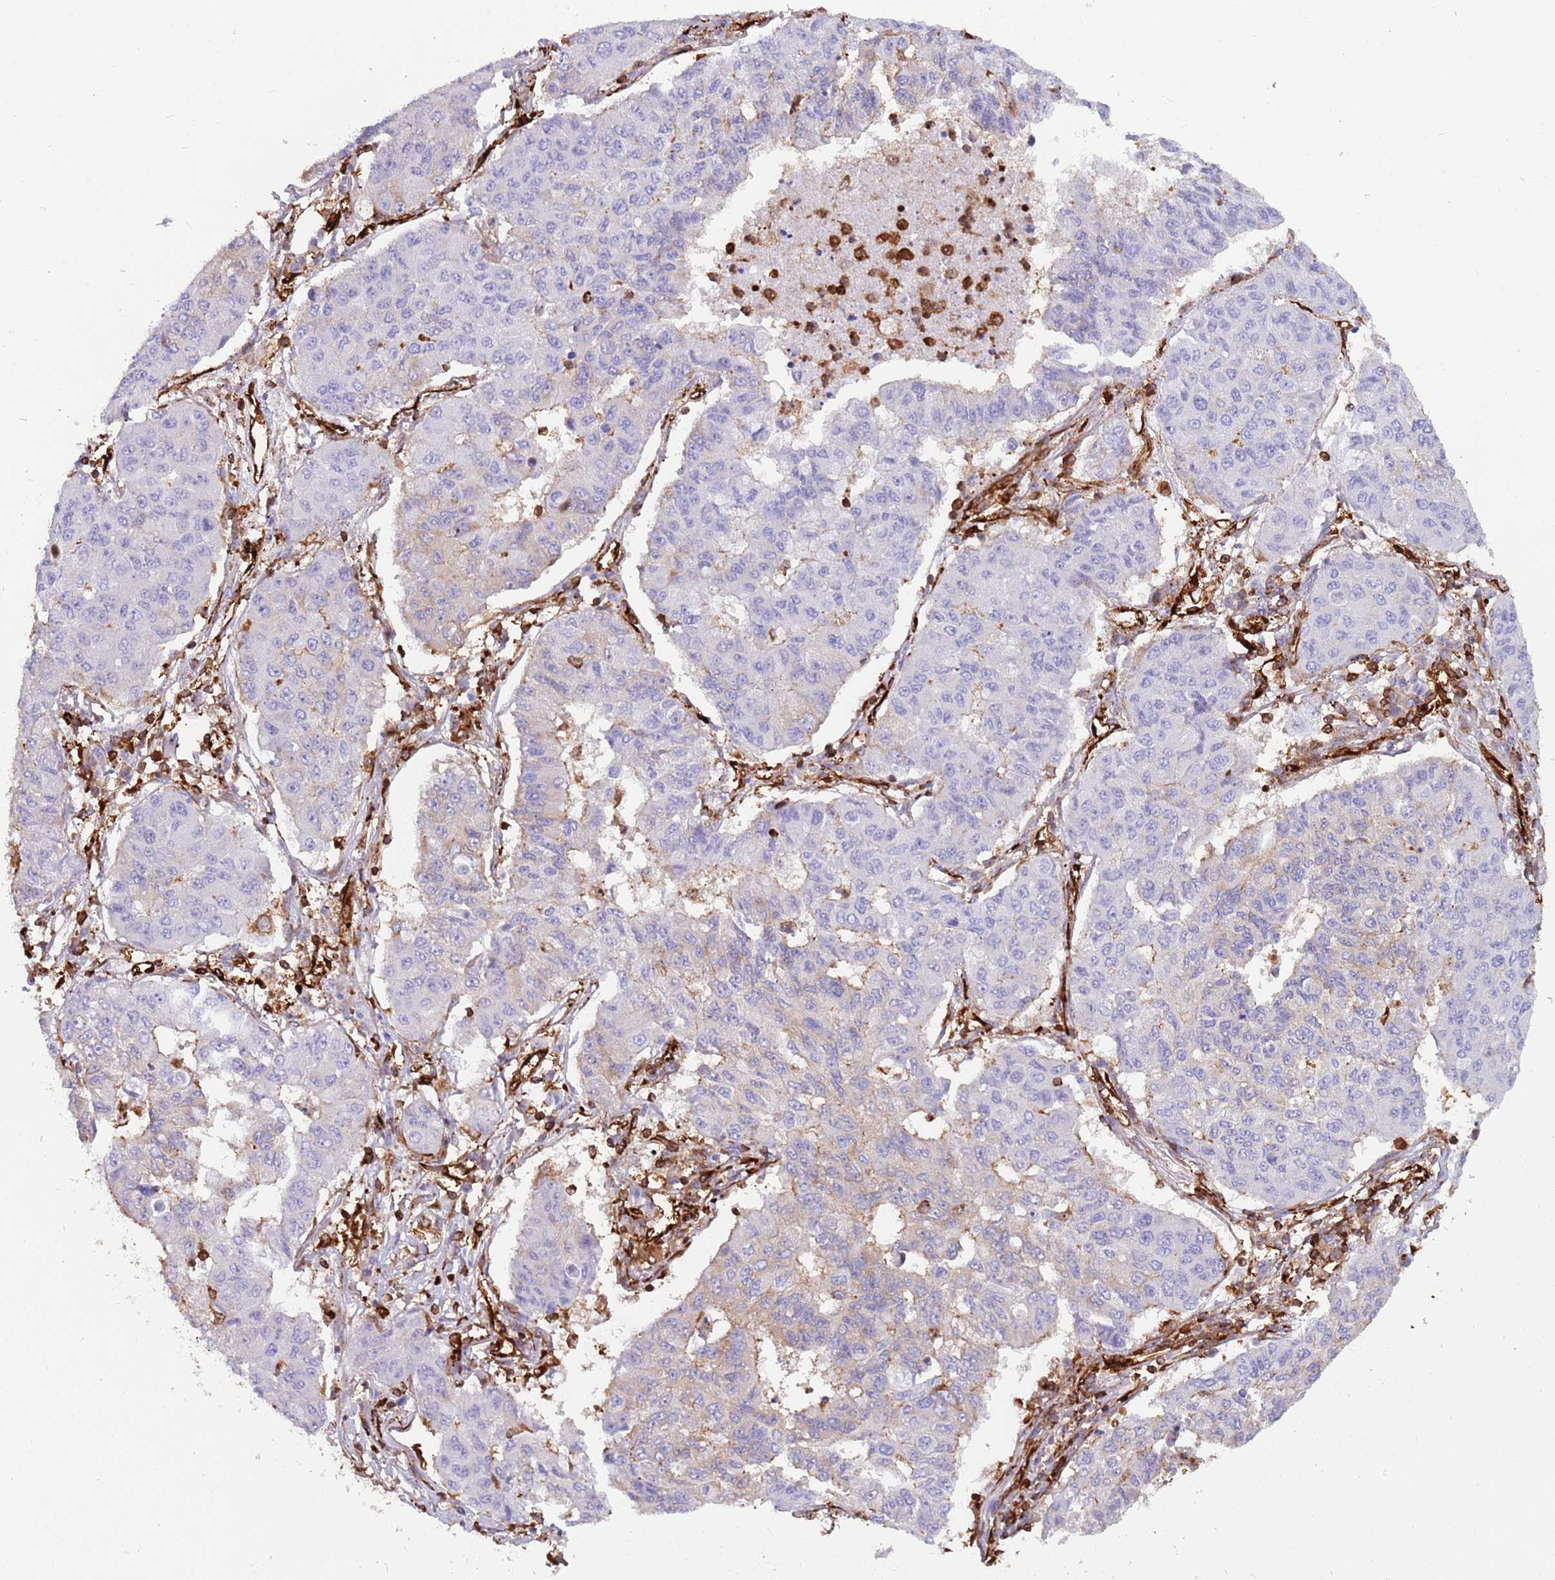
{"staining": {"intensity": "negative", "quantity": "none", "location": "none"}, "tissue": "lung cancer", "cell_type": "Tumor cells", "image_type": "cancer", "snomed": [{"axis": "morphology", "description": "Squamous cell carcinoma, NOS"}, {"axis": "topography", "description": "Lung"}], "caption": "Immunohistochemical staining of lung cancer demonstrates no significant staining in tumor cells.", "gene": "KBTBD7", "patient": {"sex": "male", "age": 74}}